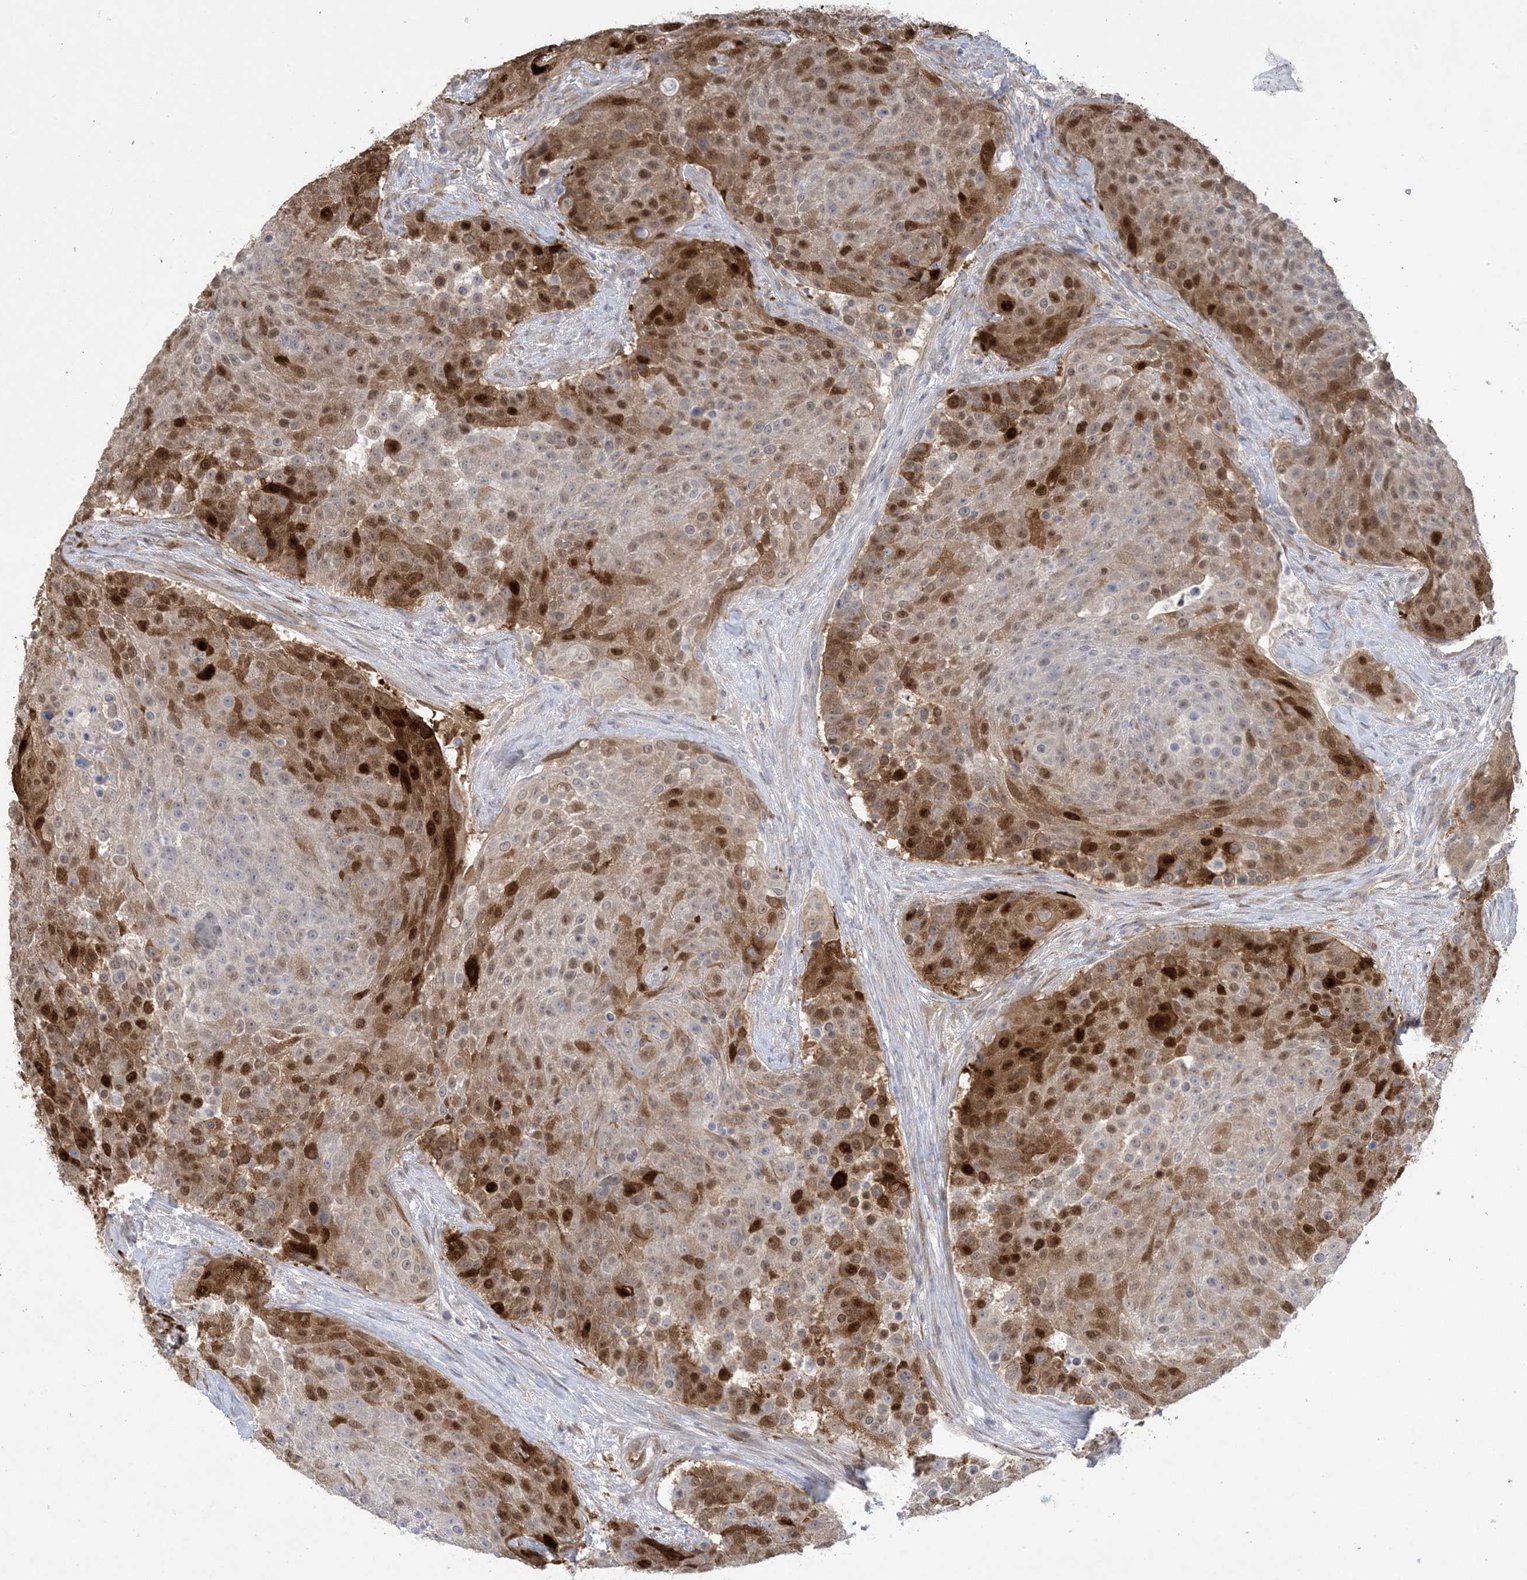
{"staining": {"intensity": "strong", "quantity": "25%-75%", "location": "cytoplasmic/membranous,nuclear"}, "tissue": "urothelial cancer", "cell_type": "Tumor cells", "image_type": "cancer", "snomed": [{"axis": "morphology", "description": "Urothelial carcinoma, High grade"}, {"axis": "topography", "description": "Urinary bladder"}], "caption": "Strong cytoplasmic/membranous and nuclear expression for a protein is appreciated in approximately 25%-75% of tumor cells of high-grade urothelial carcinoma using immunohistochemistry.", "gene": "HMGCS1", "patient": {"sex": "female", "age": 63}}